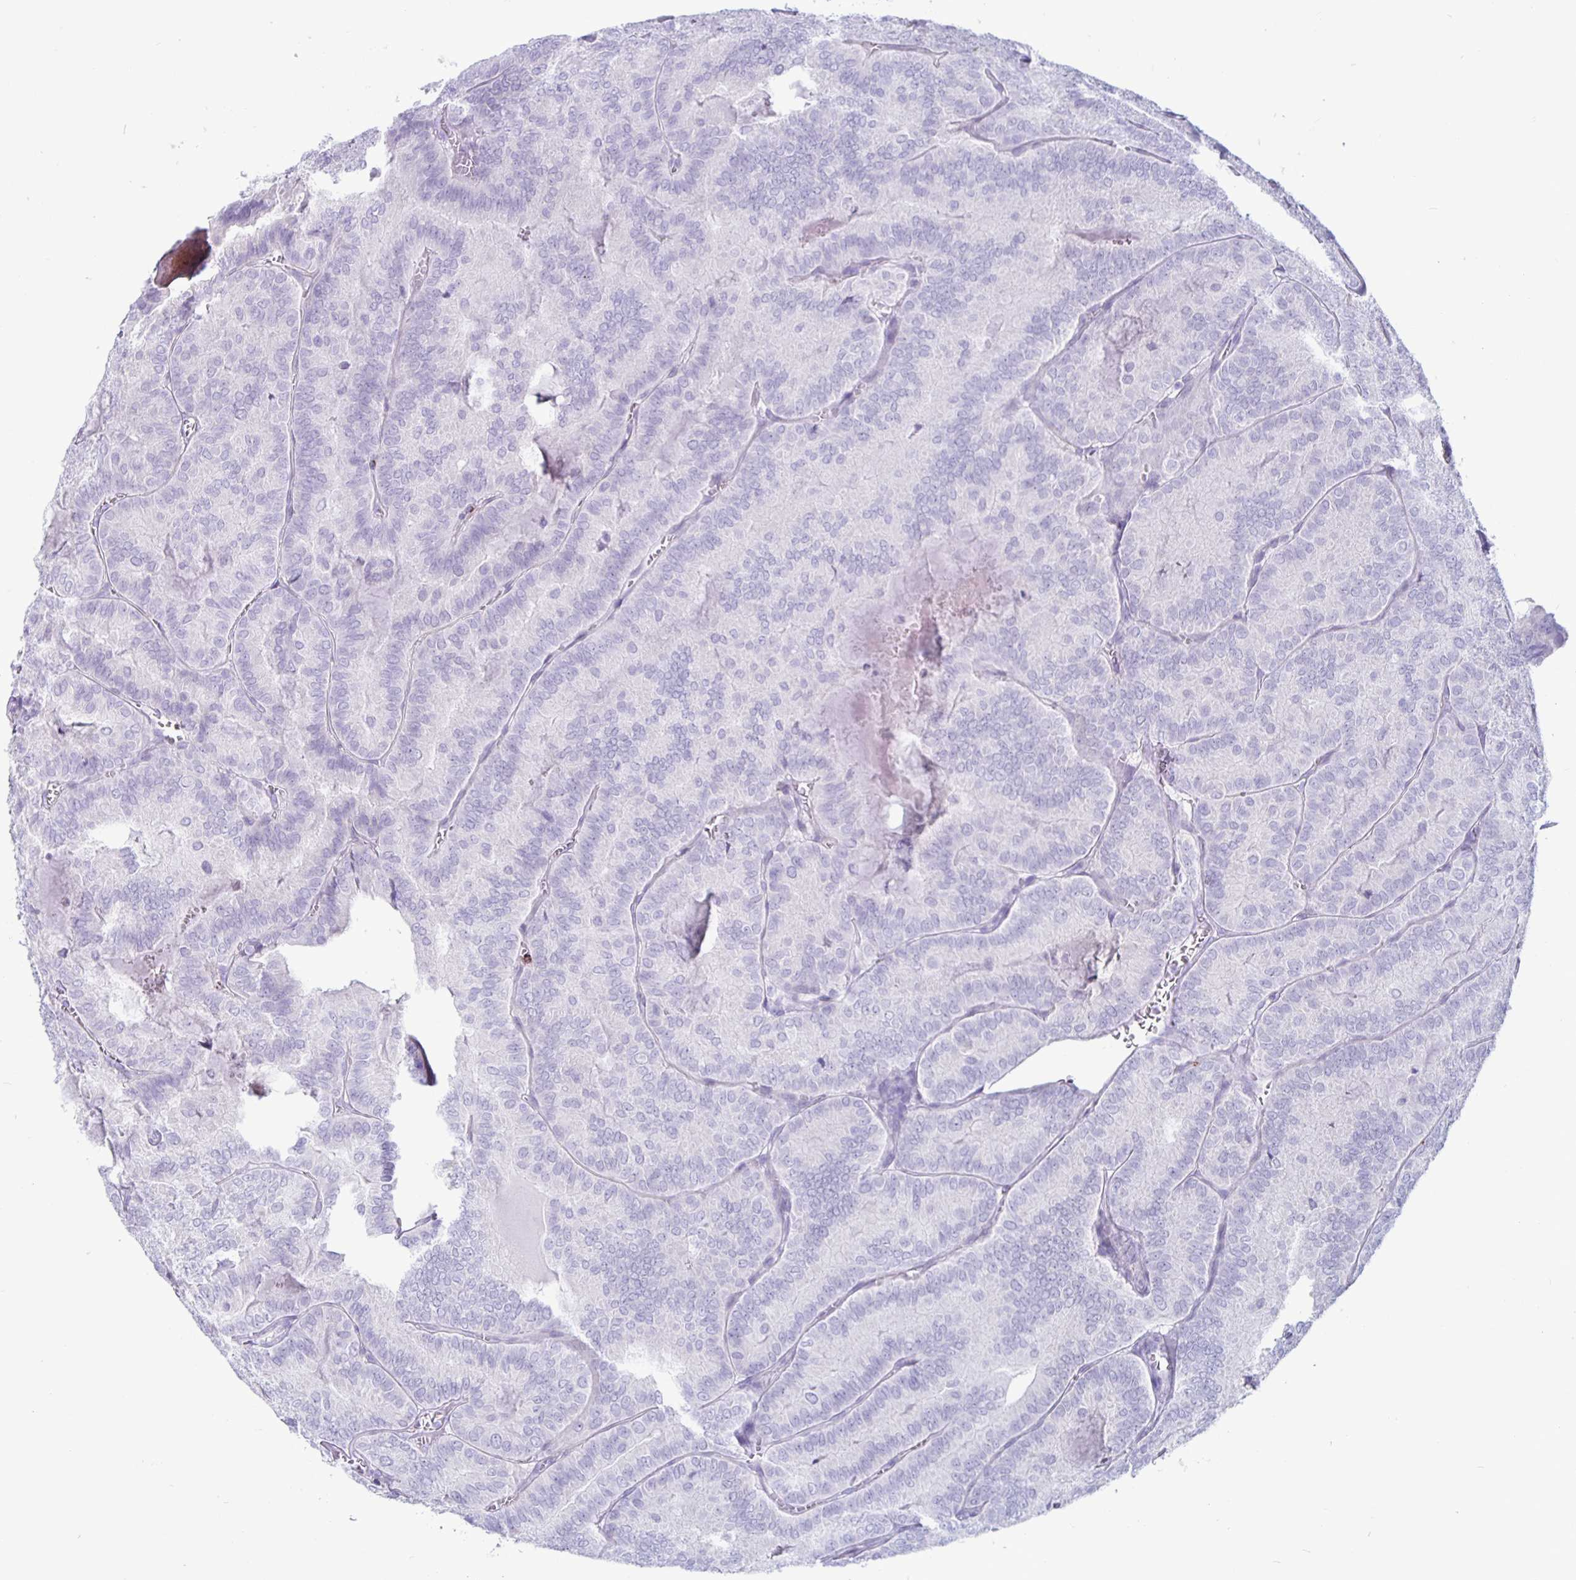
{"staining": {"intensity": "negative", "quantity": "none", "location": "none"}, "tissue": "thyroid cancer", "cell_type": "Tumor cells", "image_type": "cancer", "snomed": [{"axis": "morphology", "description": "Papillary adenocarcinoma, NOS"}, {"axis": "topography", "description": "Thyroid gland"}], "caption": "IHC histopathology image of neoplastic tissue: thyroid cancer stained with DAB reveals no significant protein staining in tumor cells.", "gene": "GZMK", "patient": {"sex": "female", "age": 75}}